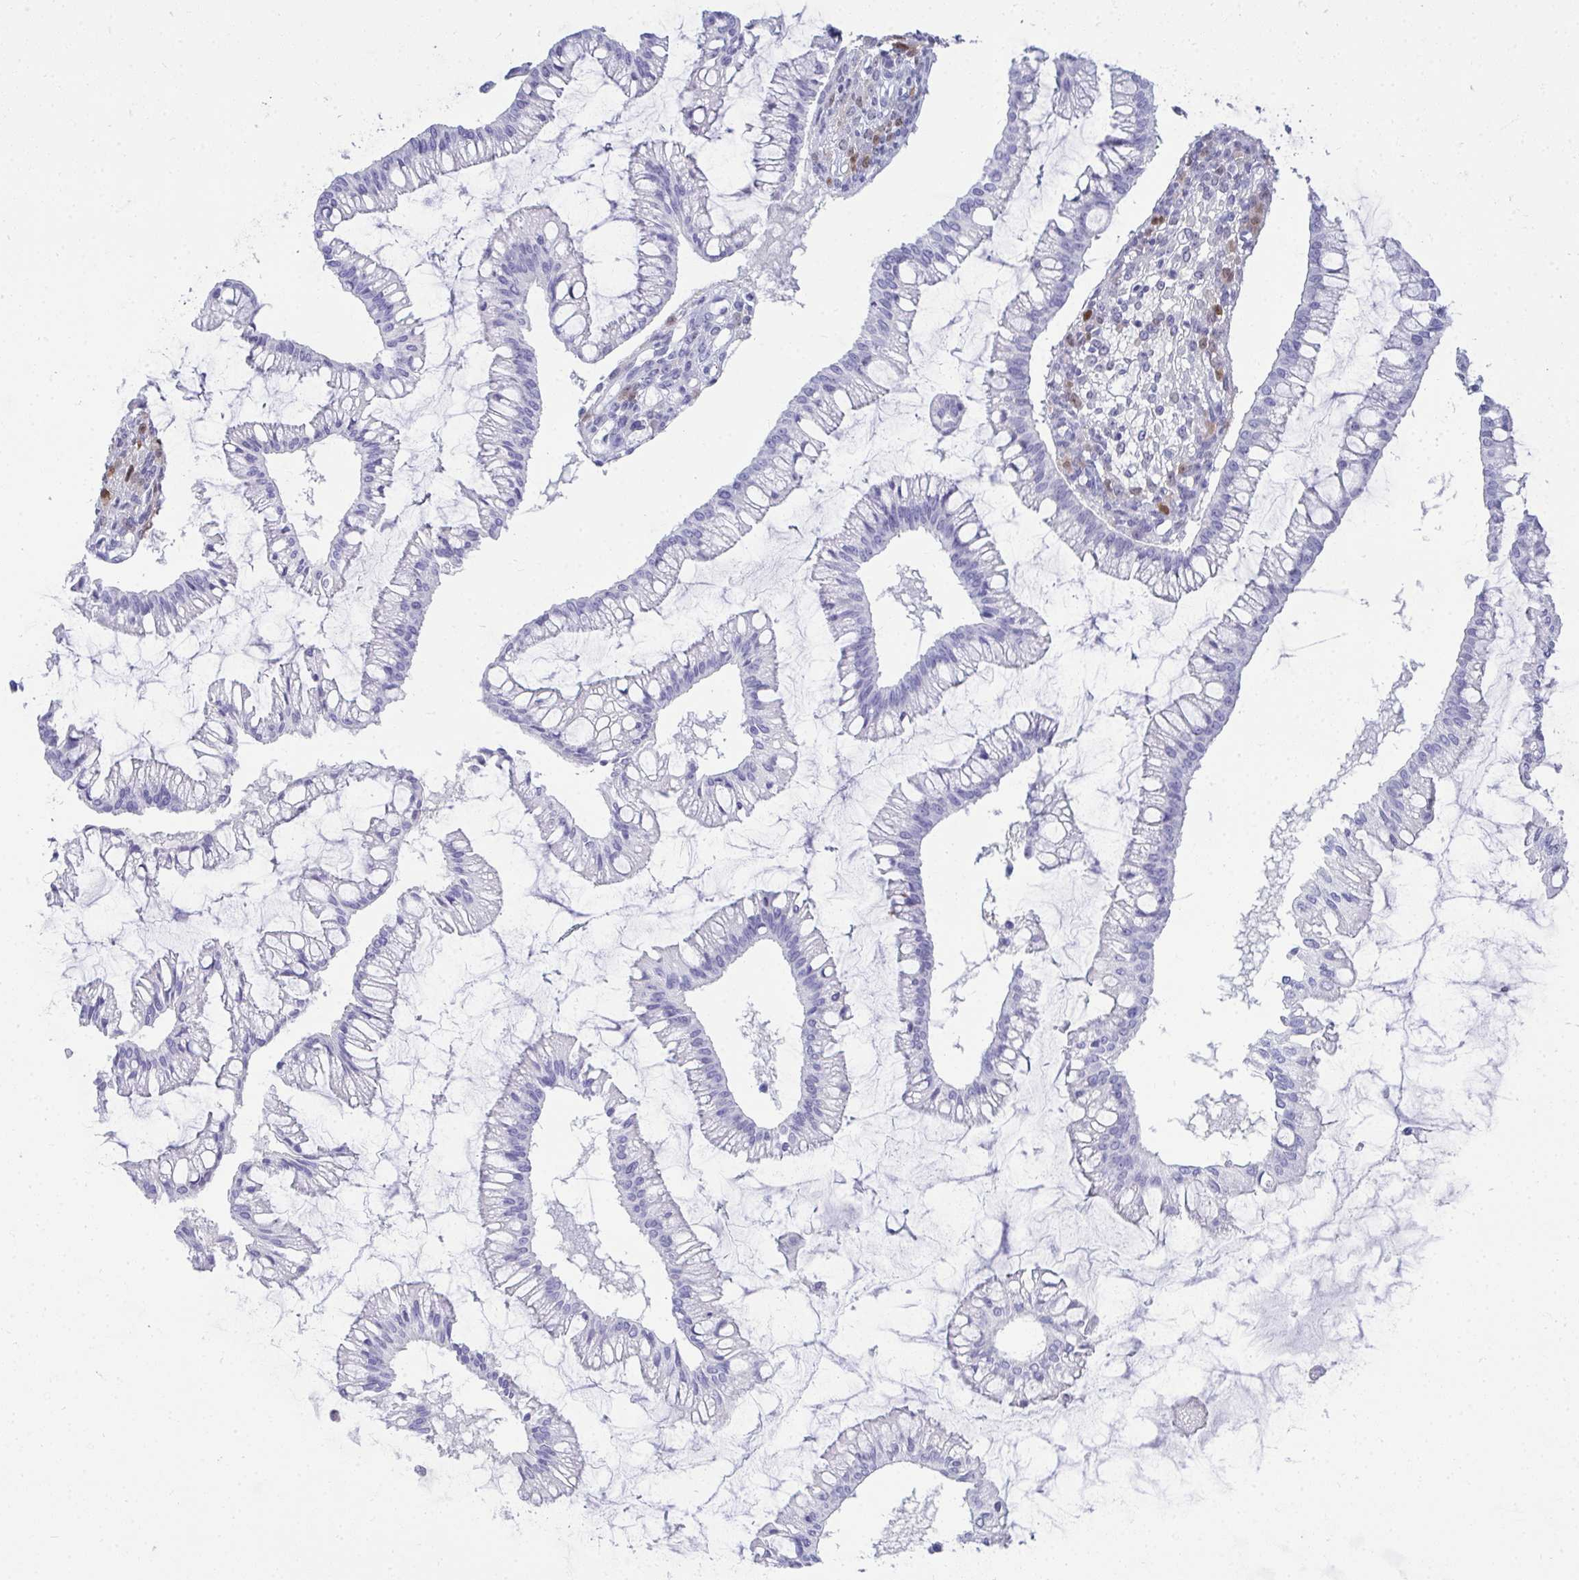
{"staining": {"intensity": "negative", "quantity": "none", "location": "none"}, "tissue": "ovarian cancer", "cell_type": "Tumor cells", "image_type": "cancer", "snomed": [{"axis": "morphology", "description": "Cystadenocarcinoma, mucinous, NOS"}, {"axis": "topography", "description": "Ovary"}], "caption": "DAB immunohistochemical staining of human mucinous cystadenocarcinoma (ovarian) shows no significant staining in tumor cells.", "gene": "HSPB6", "patient": {"sex": "female", "age": 73}}